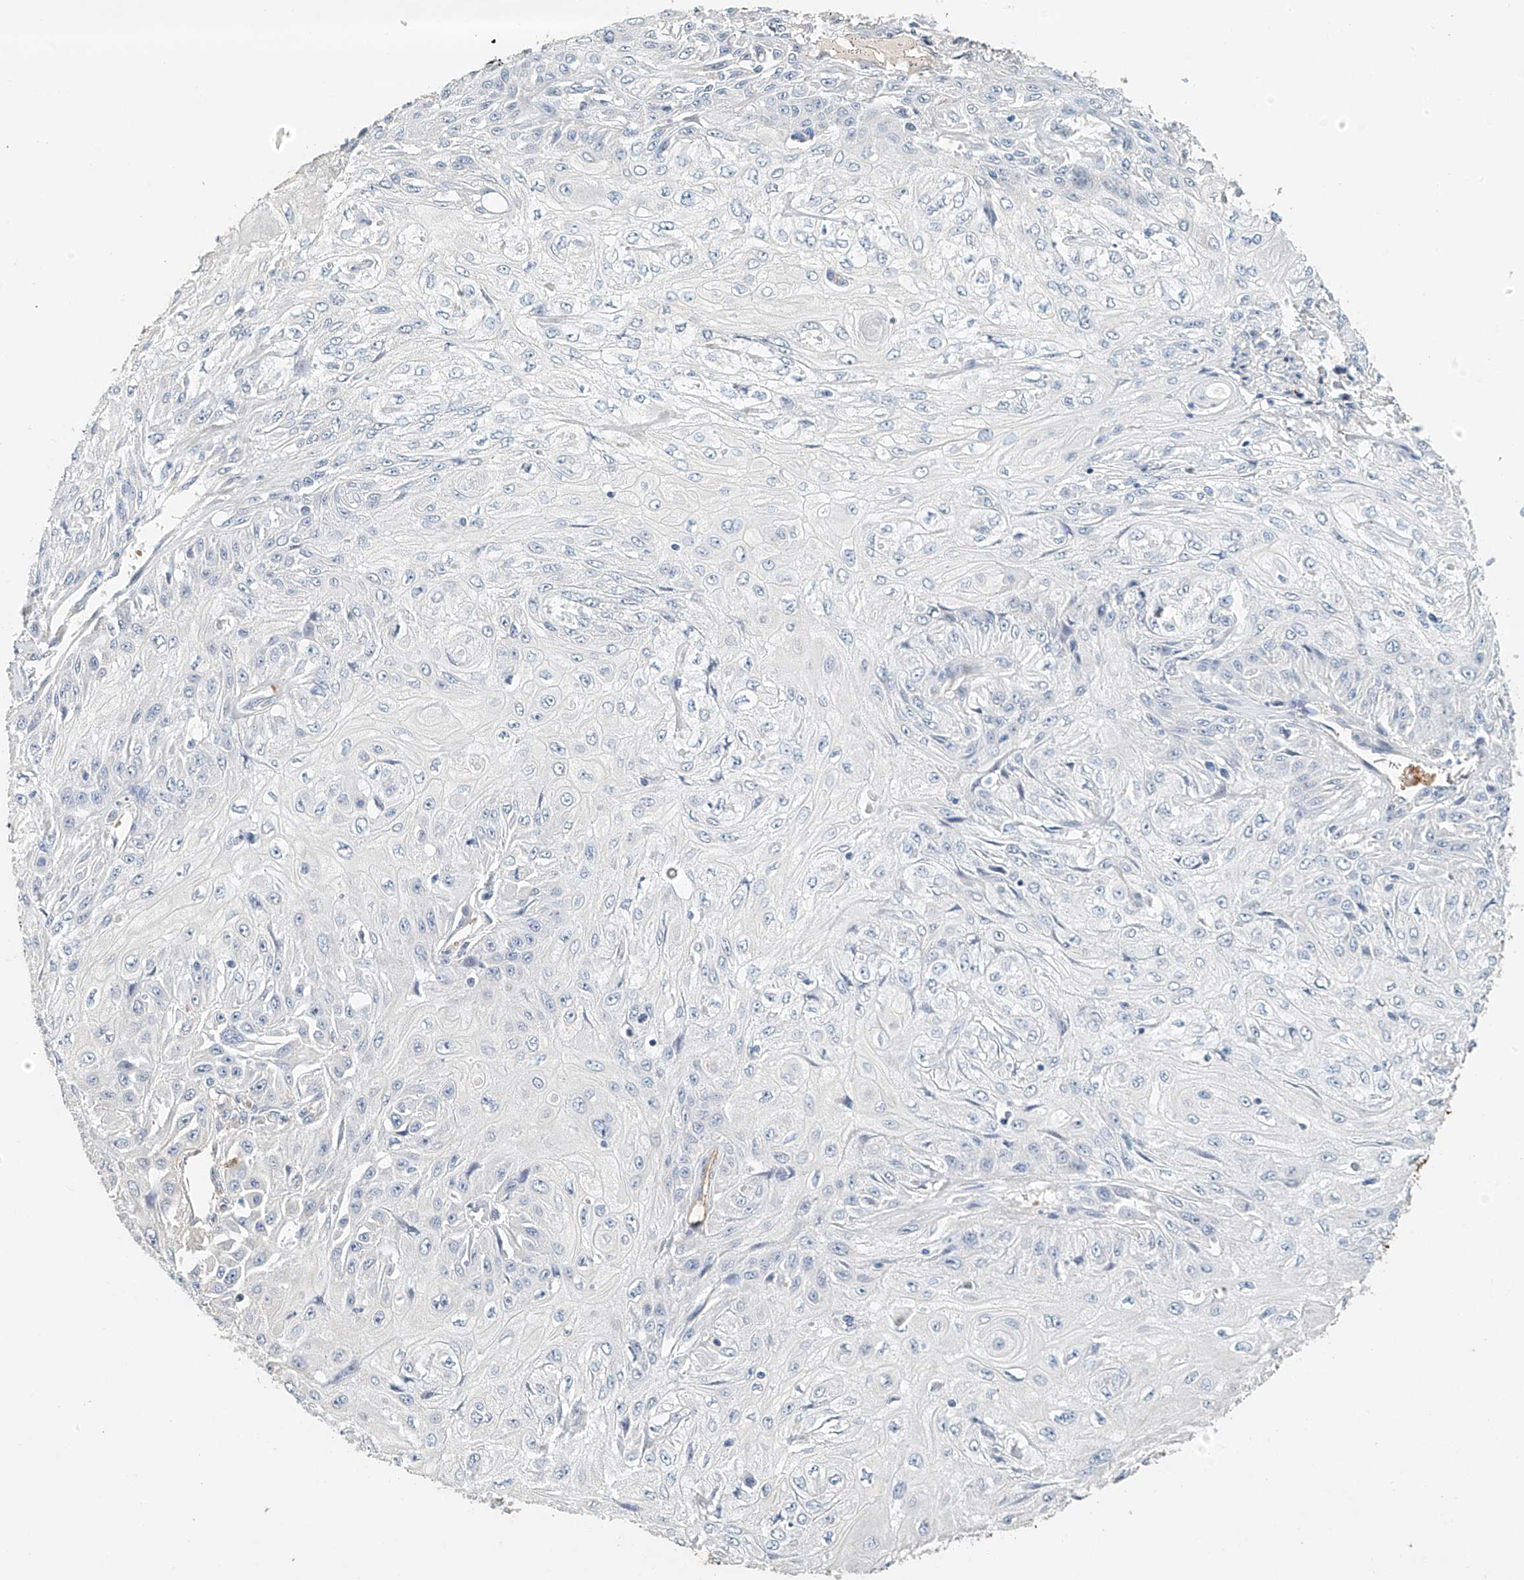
{"staining": {"intensity": "negative", "quantity": "none", "location": "none"}, "tissue": "skin cancer", "cell_type": "Tumor cells", "image_type": "cancer", "snomed": [{"axis": "morphology", "description": "Squamous cell carcinoma, NOS"}, {"axis": "morphology", "description": "Squamous cell carcinoma, metastatic, NOS"}, {"axis": "topography", "description": "Skin"}, {"axis": "topography", "description": "Lymph node"}], "caption": "High power microscopy histopathology image of an immunohistochemistry photomicrograph of skin cancer (metastatic squamous cell carcinoma), revealing no significant staining in tumor cells.", "gene": "RCAN3", "patient": {"sex": "male", "age": 75}}